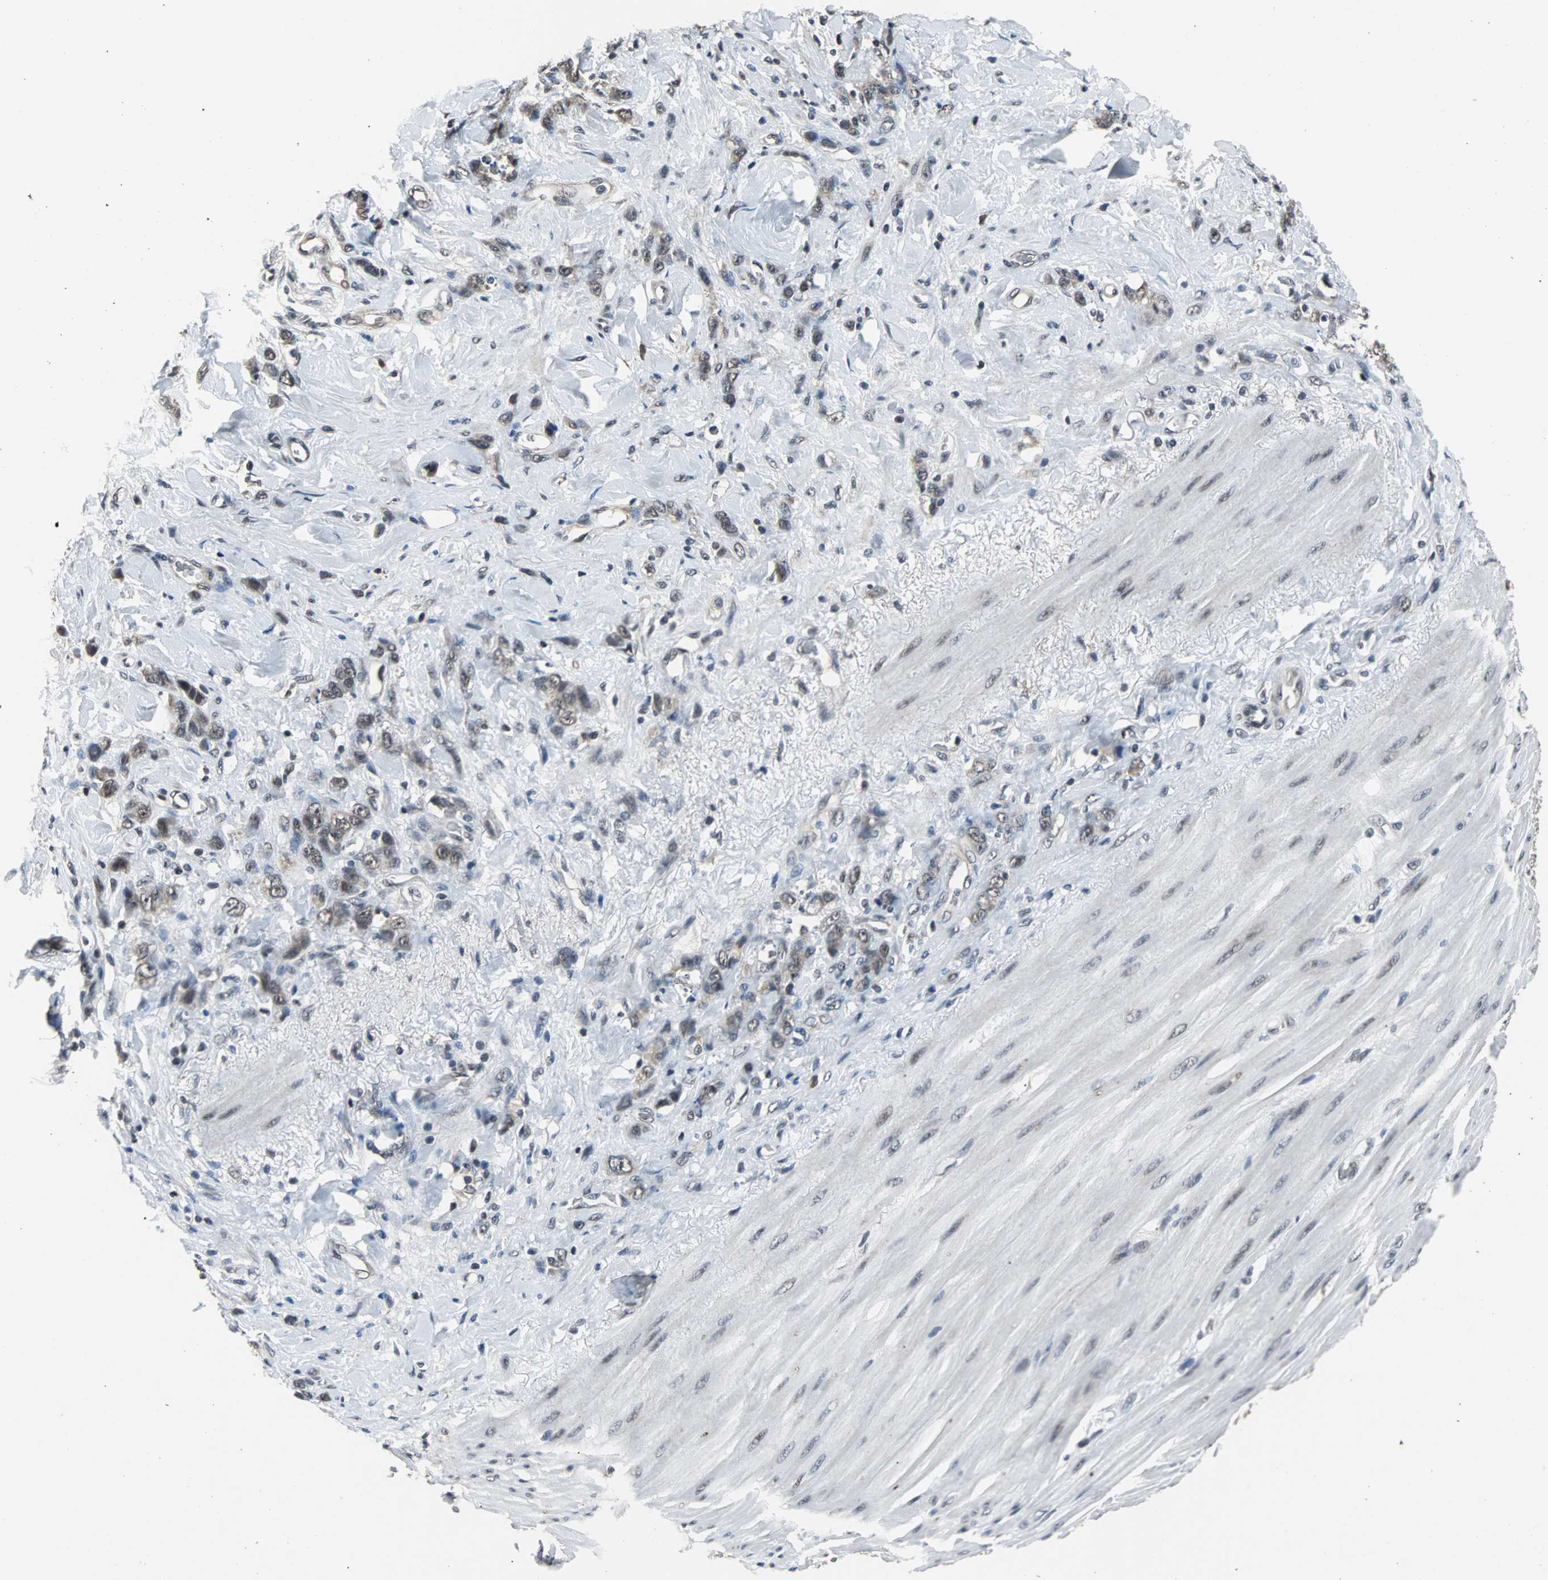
{"staining": {"intensity": "weak", "quantity": "<25%", "location": "nuclear"}, "tissue": "stomach cancer", "cell_type": "Tumor cells", "image_type": "cancer", "snomed": [{"axis": "morphology", "description": "Normal tissue, NOS"}, {"axis": "morphology", "description": "Adenocarcinoma, NOS"}, {"axis": "topography", "description": "Stomach"}], "caption": "A histopathology image of human adenocarcinoma (stomach) is negative for staining in tumor cells.", "gene": "USP28", "patient": {"sex": "male", "age": 82}}